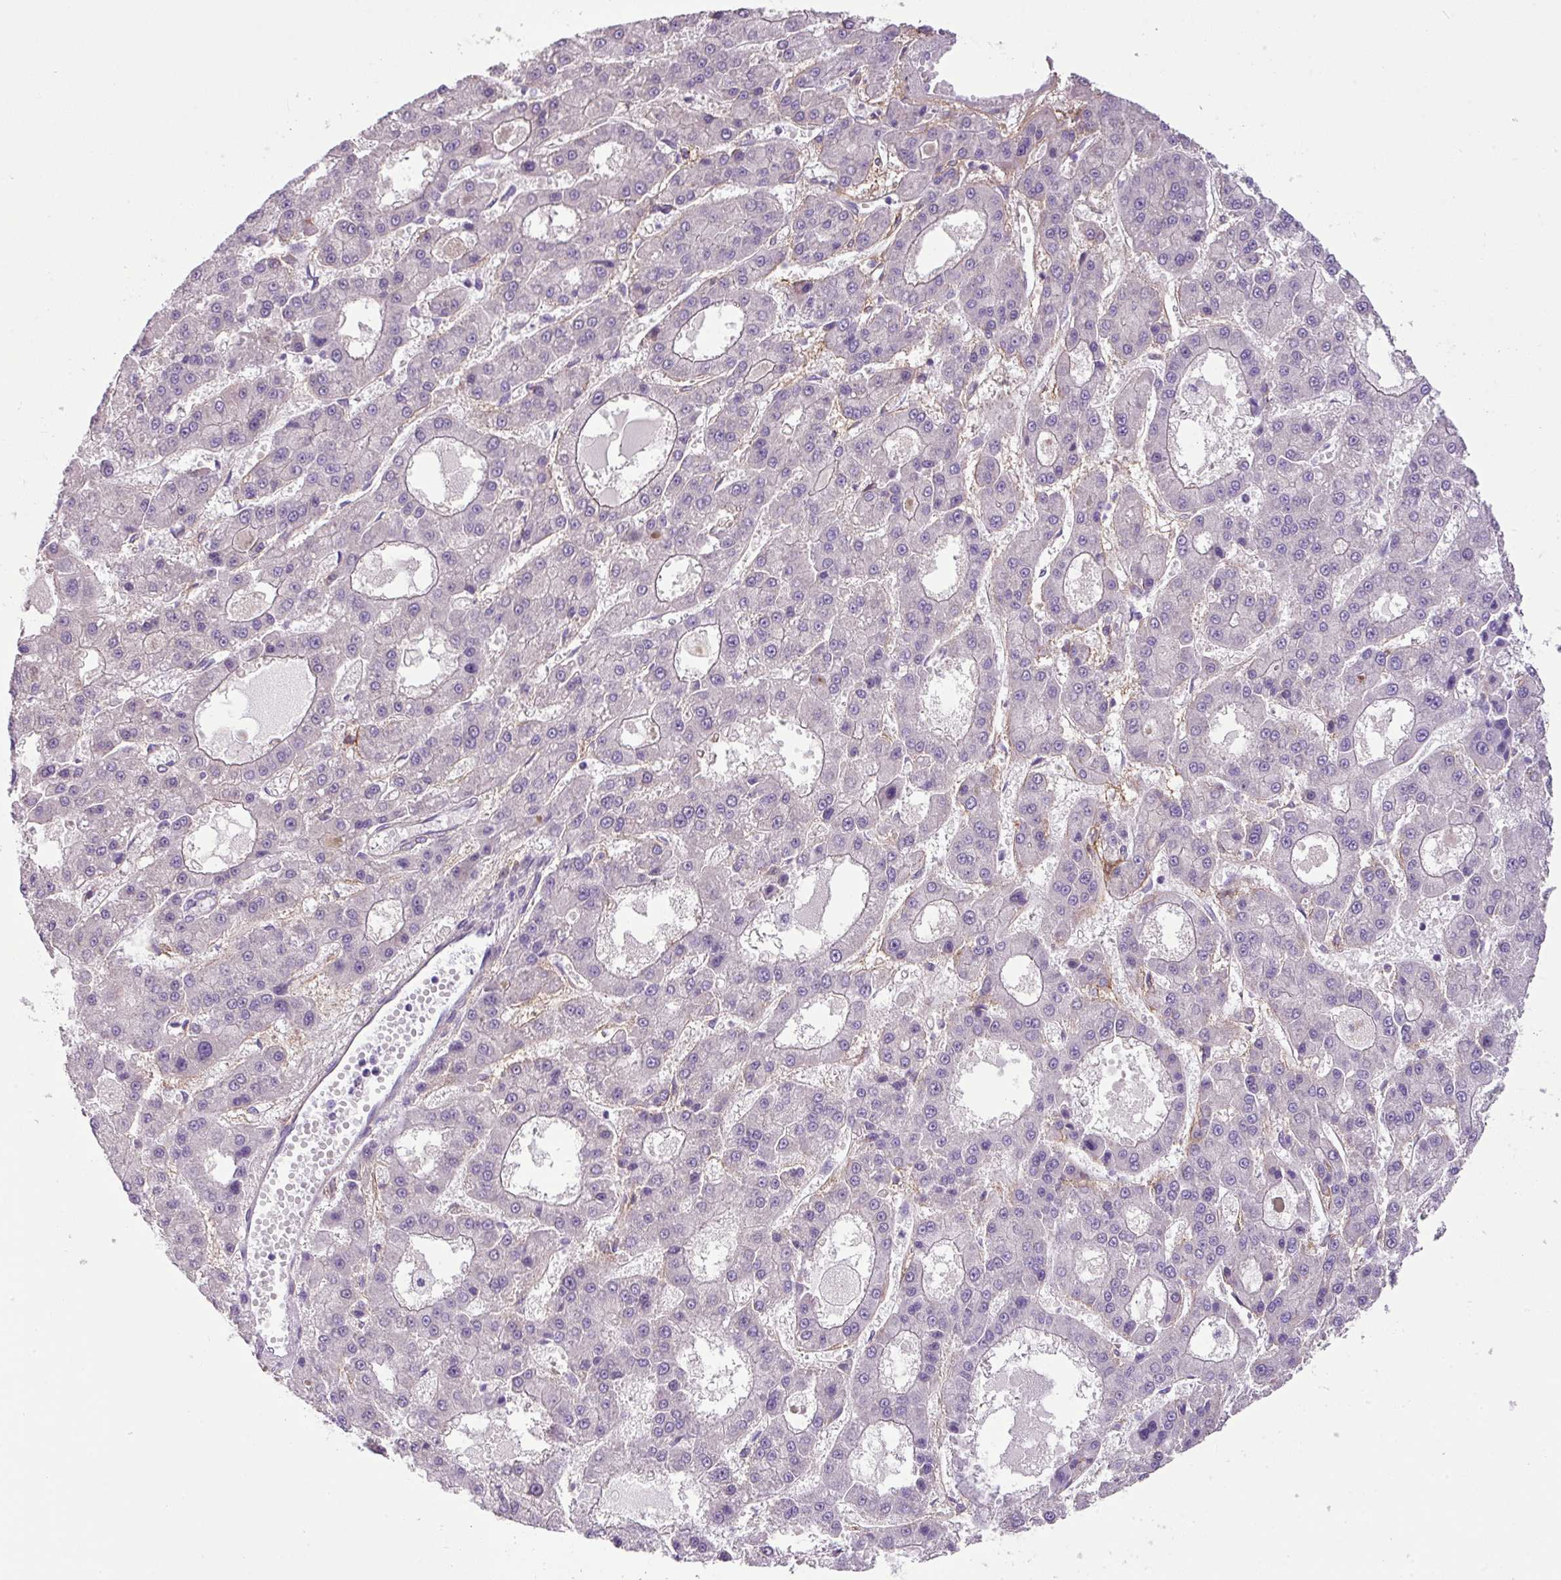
{"staining": {"intensity": "negative", "quantity": "none", "location": "none"}, "tissue": "liver cancer", "cell_type": "Tumor cells", "image_type": "cancer", "snomed": [{"axis": "morphology", "description": "Carcinoma, Hepatocellular, NOS"}, {"axis": "topography", "description": "Liver"}], "caption": "A high-resolution photomicrograph shows IHC staining of liver hepatocellular carcinoma, which exhibits no significant expression in tumor cells. Brightfield microscopy of immunohistochemistry (IHC) stained with DAB (3,3'-diaminobenzidine) (brown) and hematoxylin (blue), captured at high magnification.", "gene": "PARD6G", "patient": {"sex": "male", "age": 70}}